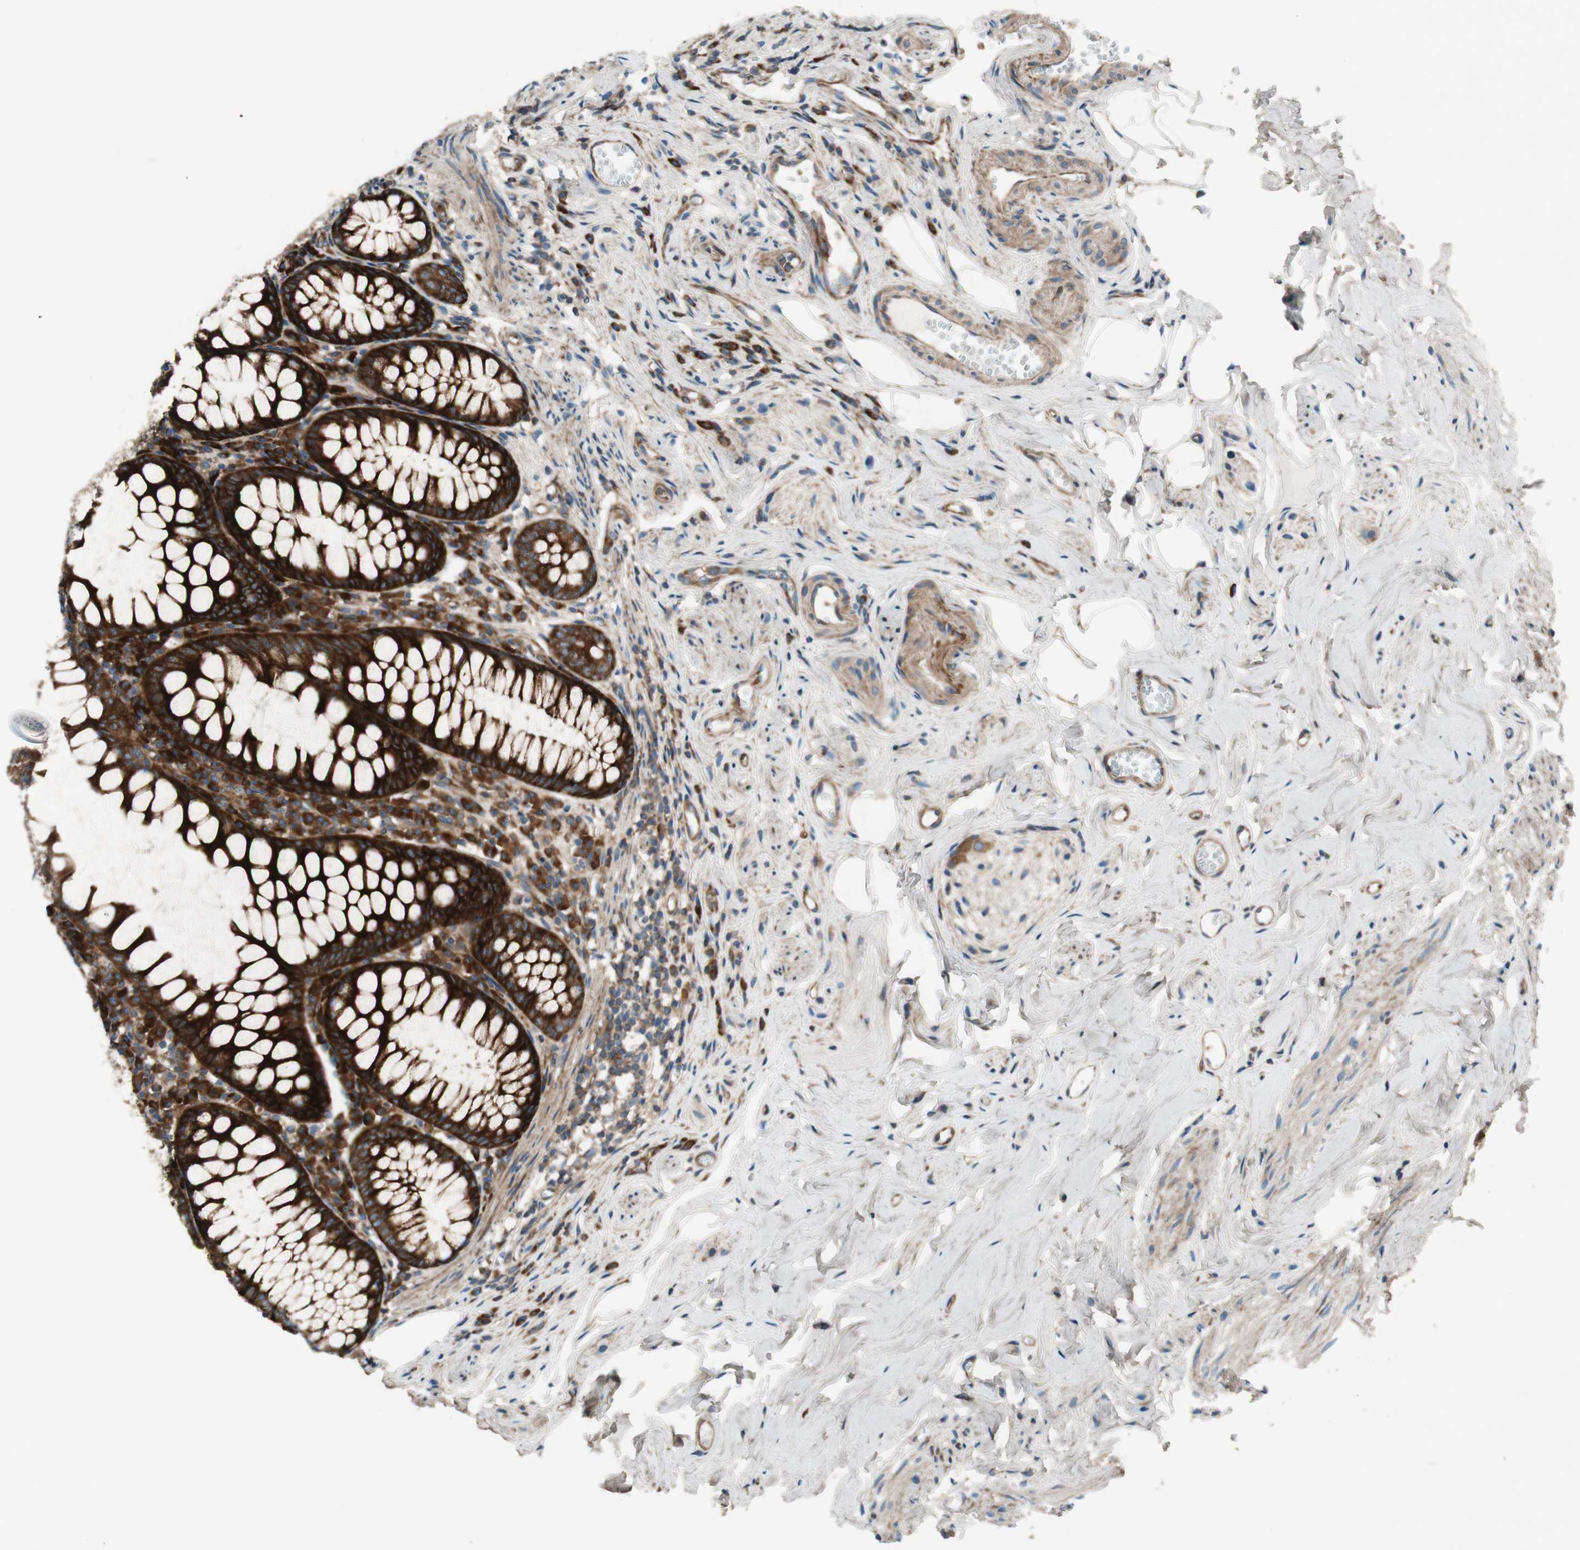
{"staining": {"intensity": "strong", "quantity": ">75%", "location": "cytoplasmic/membranous"}, "tissue": "appendix", "cell_type": "Glandular cells", "image_type": "normal", "snomed": [{"axis": "morphology", "description": "Normal tissue, NOS"}, {"axis": "topography", "description": "Appendix"}], "caption": "About >75% of glandular cells in unremarkable human appendix display strong cytoplasmic/membranous protein staining as visualized by brown immunohistochemical staining.", "gene": "CCN4", "patient": {"sex": "female", "age": 77}}